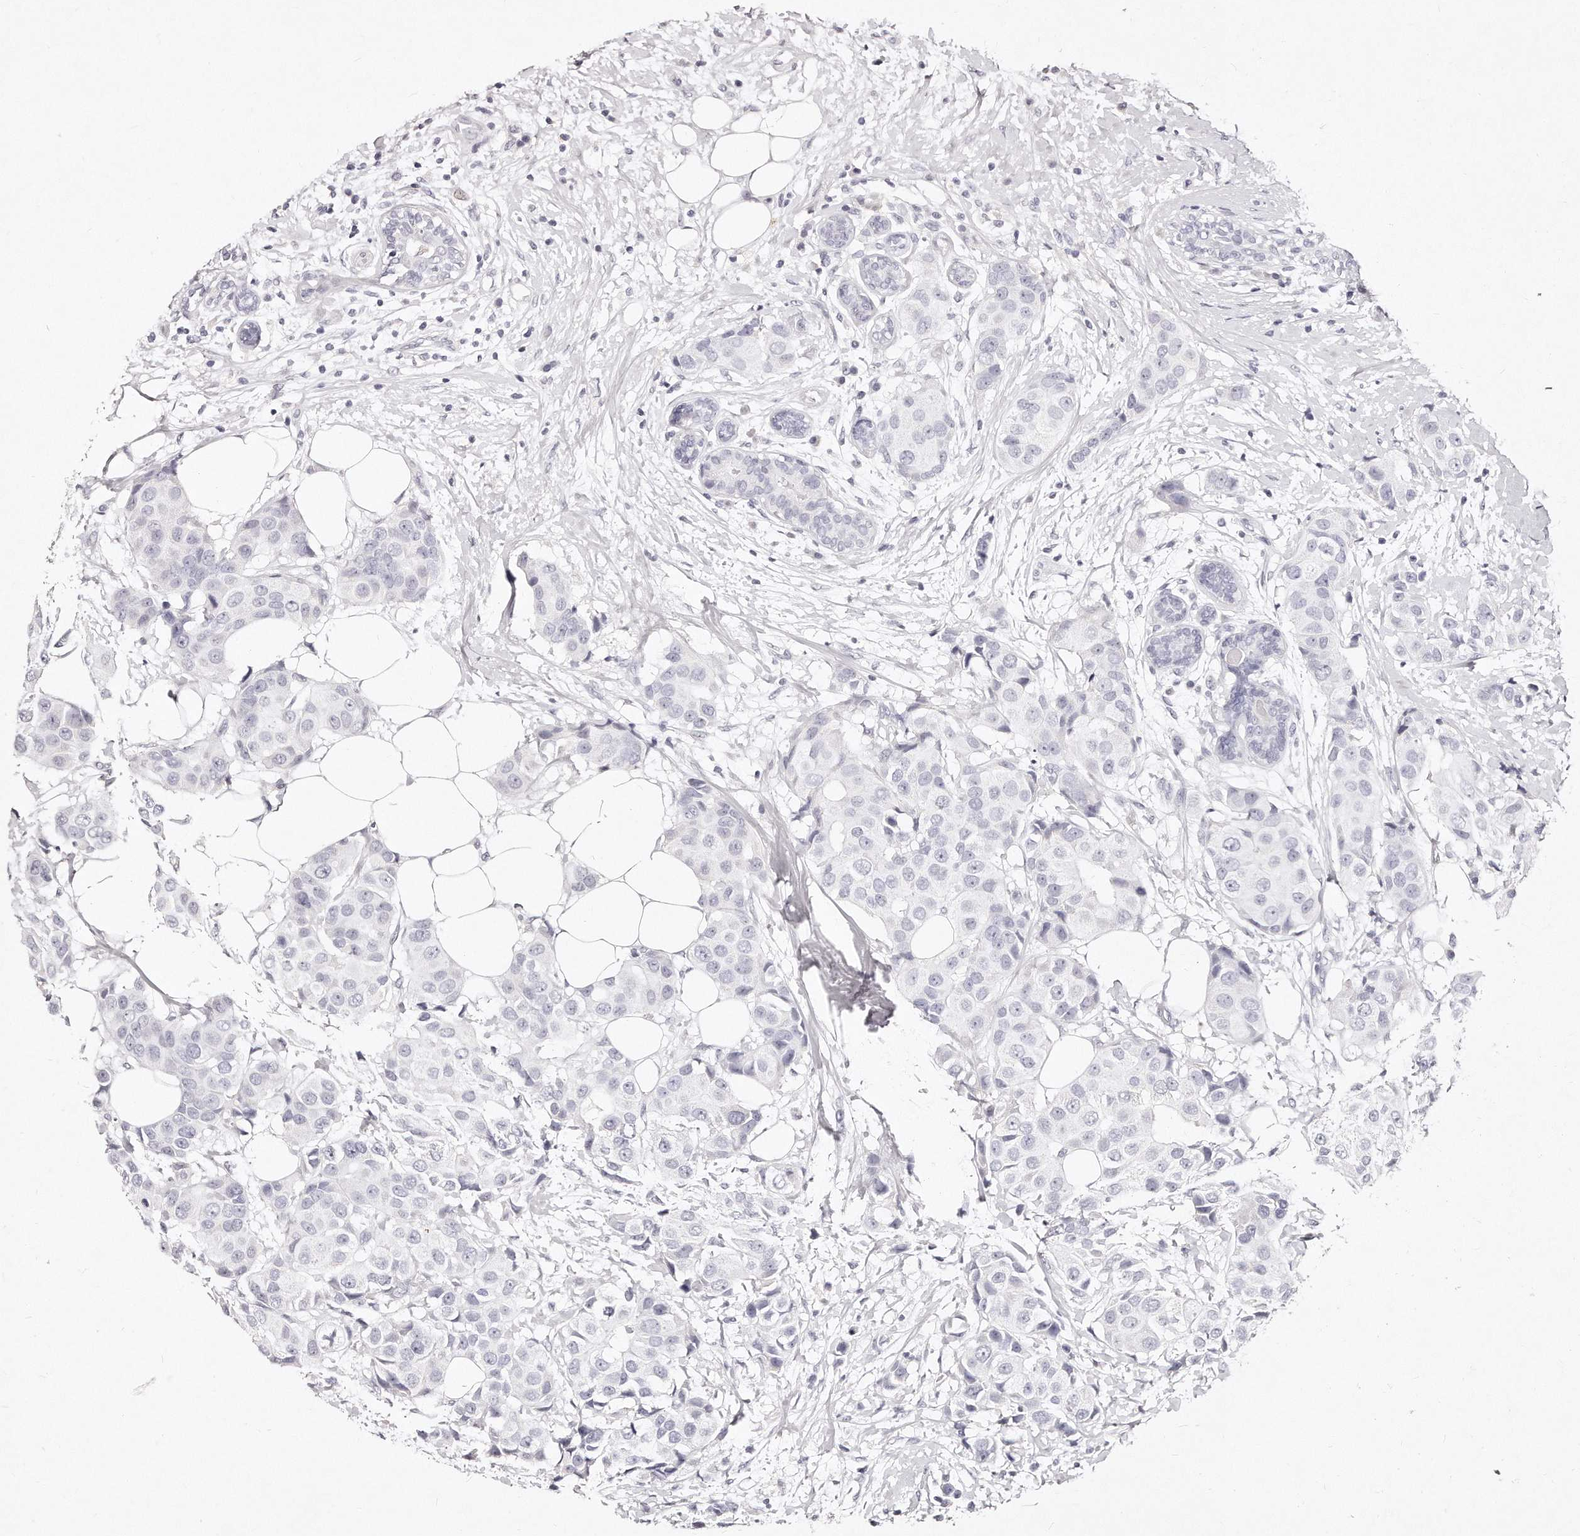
{"staining": {"intensity": "negative", "quantity": "none", "location": "none"}, "tissue": "breast cancer", "cell_type": "Tumor cells", "image_type": "cancer", "snomed": [{"axis": "morphology", "description": "Normal tissue, NOS"}, {"axis": "morphology", "description": "Duct carcinoma"}, {"axis": "topography", "description": "Breast"}], "caption": "Breast cancer (infiltrating ductal carcinoma) stained for a protein using immunohistochemistry demonstrates no positivity tumor cells.", "gene": "GDA", "patient": {"sex": "female", "age": 39}}